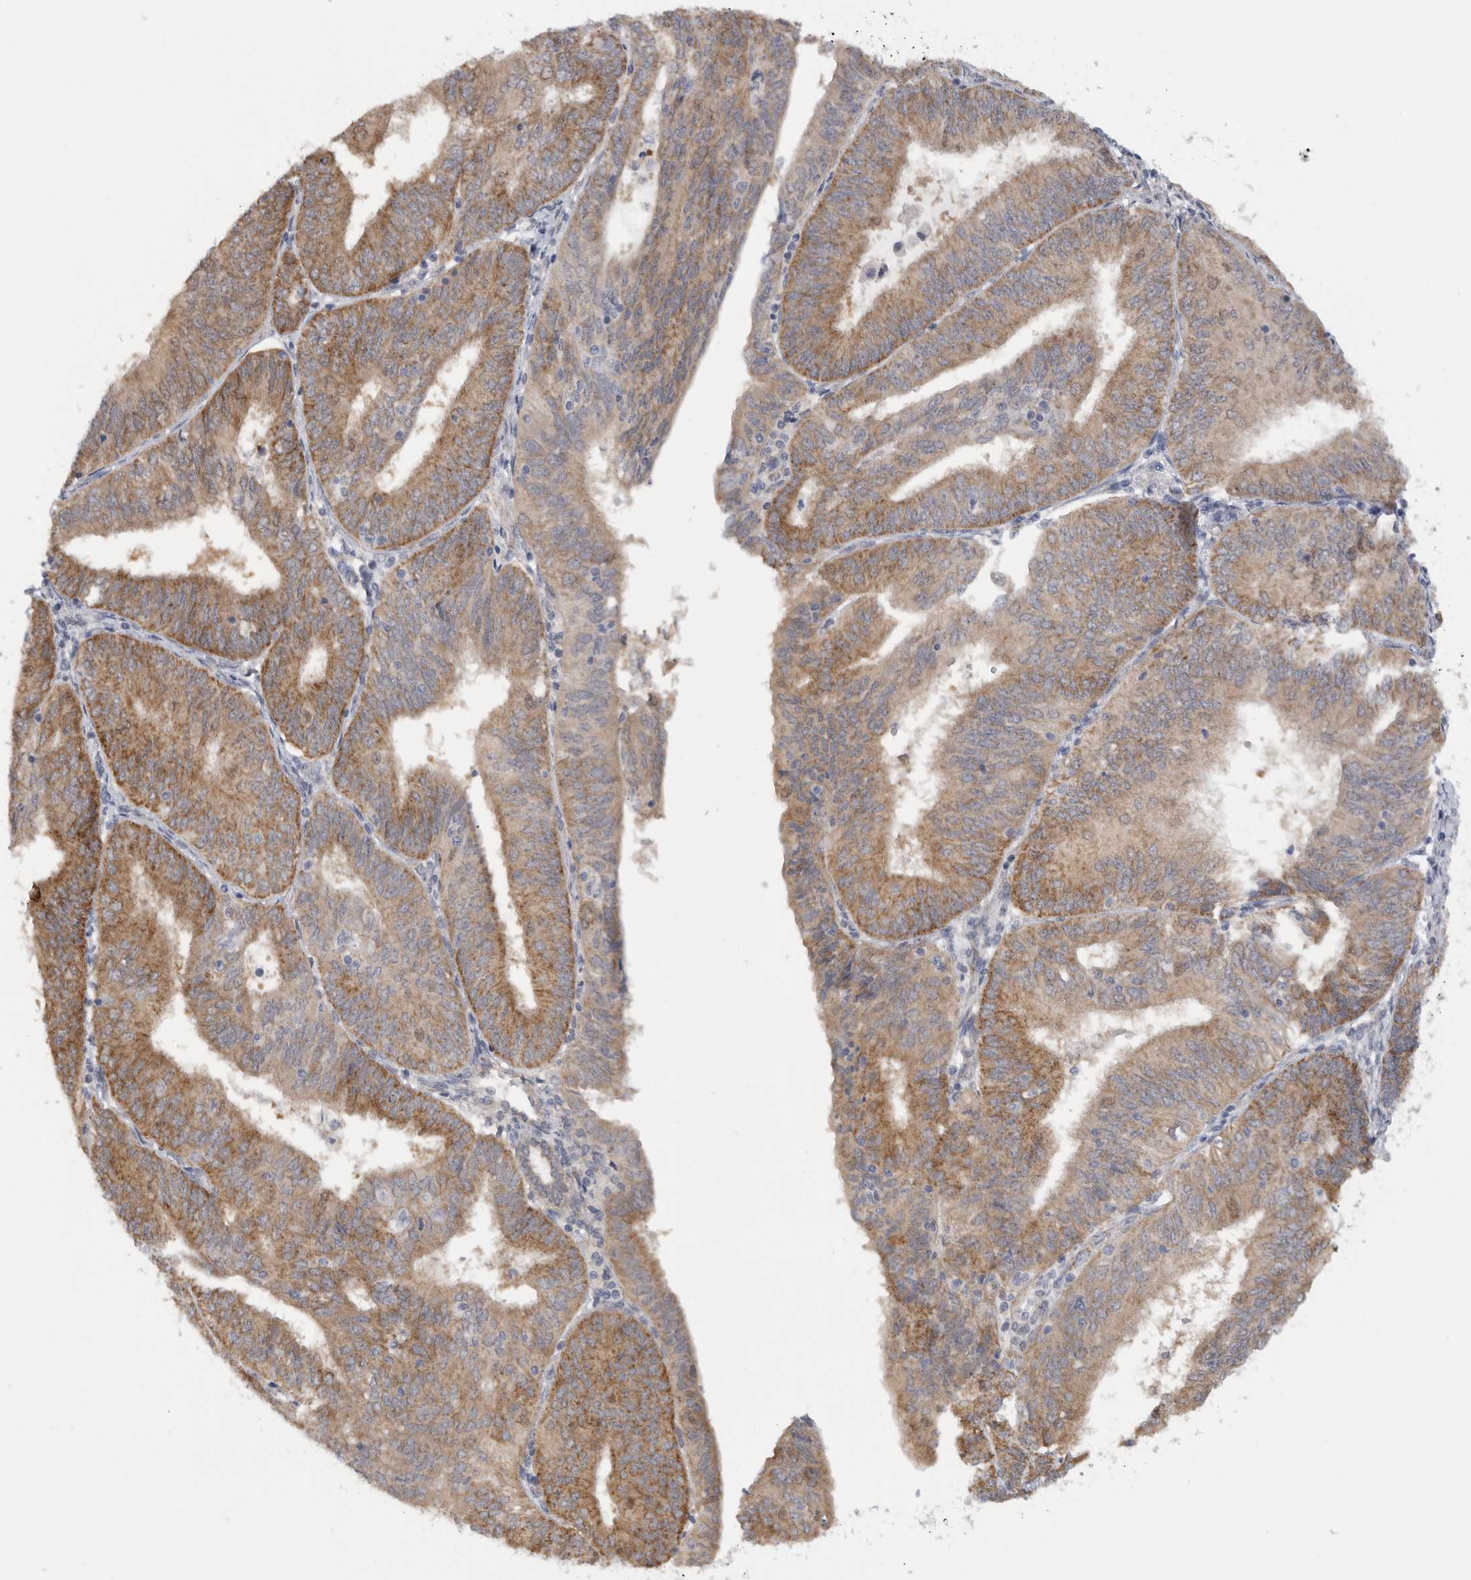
{"staining": {"intensity": "moderate", "quantity": ">75%", "location": "cytoplasmic/membranous"}, "tissue": "endometrial cancer", "cell_type": "Tumor cells", "image_type": "cancer", "snomed": [{"axis": "morphology", "description": "Adenocarcinoma, NOS"}, {"axis": "topography", "description": "Endometrium"}], "caption": "An image of human adenocarcinoma (endometrial) stained for a protein demonstrates moderate cytoplasmic/membranous brown staining in tumor cells. The protein of interest is stained brown, and the nuclei are stained in blue (DAB IHC with brightfield microscopy, high magnification).", "gene": "DYRK2", "patient": {"sex": "female", "age": 58}}